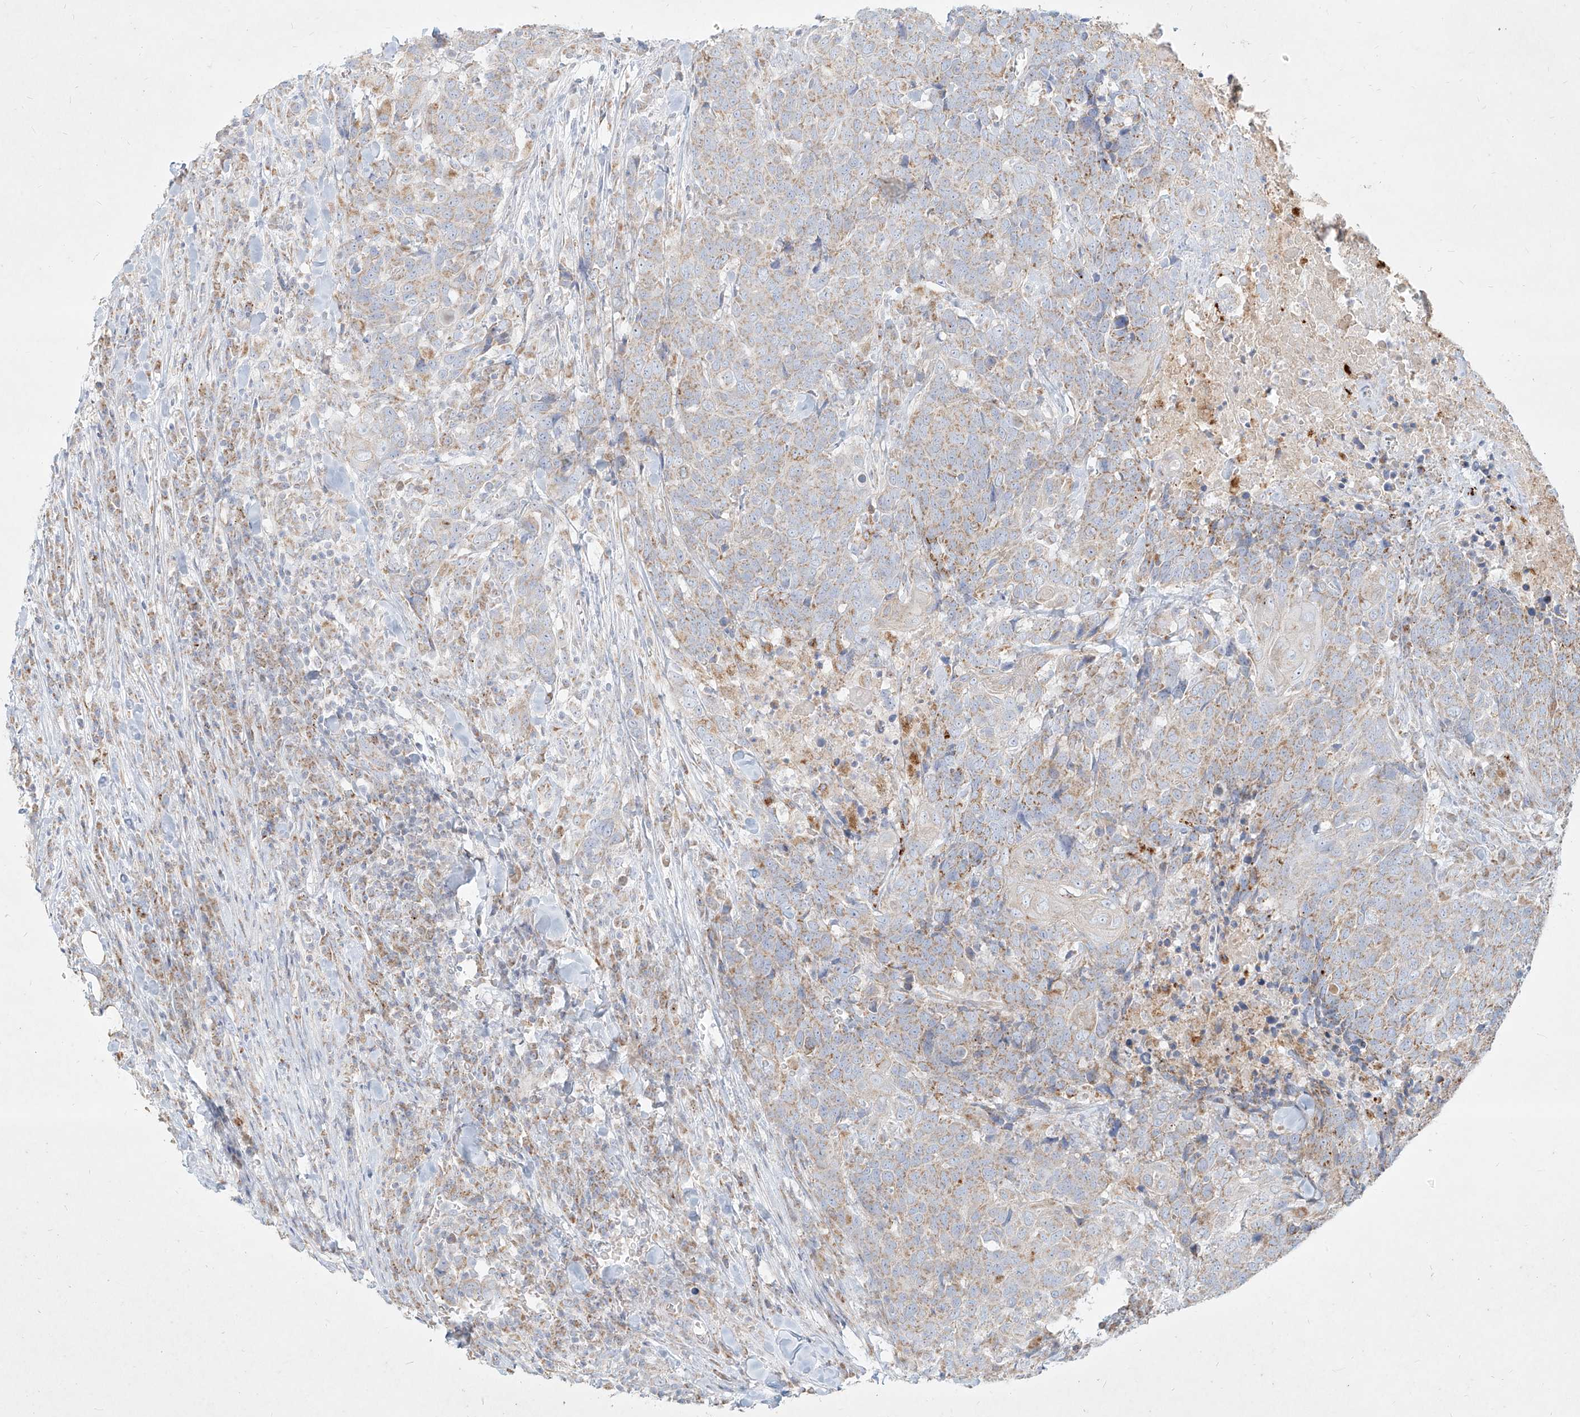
{"staining": {"intensity": "weak", "quantity": "25%-75%", "location": "cytoplasmic/membranous"}, "tissue": "head and neck cancer", "cell_type": "Tumor cells", "image_type": "cancer", "snomed": [{"axis": "morphology", "description": "Squamous cell carcinoma, NOS"}, {"axis": "topography", "description": "Head-Neck"}], "caption": "Head and neck cancer (squamous cell carcinoma) stained with DAB immunohistochemistry (IHC) displays low levels of weak cytoplasmic/membranous expression in approximately 25%-75% of tumor cells.", "gene": "MTX2", "patient": {"sex": "male", "age": 66}}